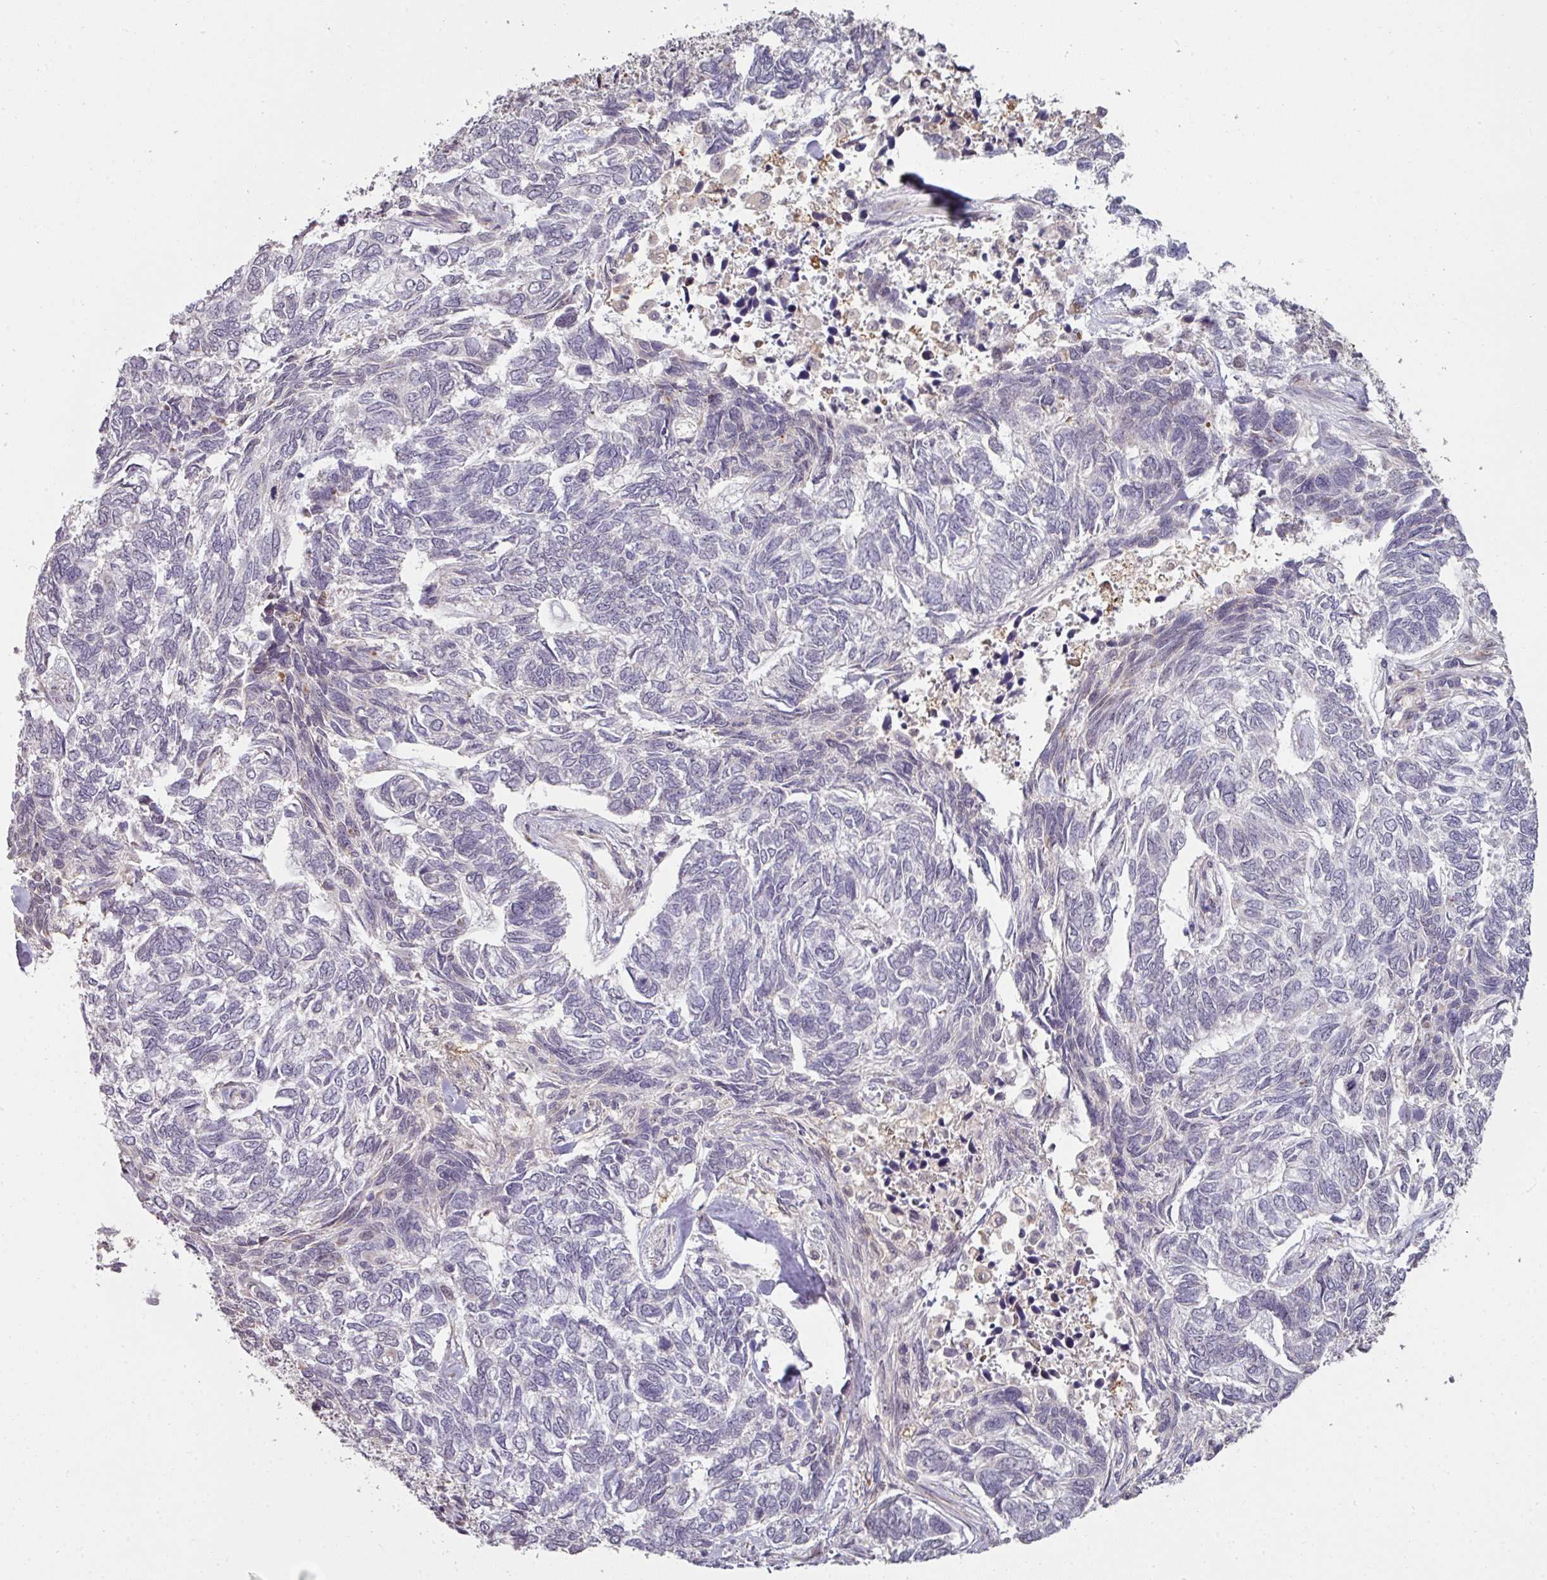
{"staining": {"intensity": "negative", "quantity": "none", "location": "none"}, "tissue": "skin cancer", "cell_type": "Tumor cells", "image_type": "cancer", "snomed": [{"axis": "morphology", "description": "Basal cell carcinoma"}, {"axis": "topography", "description": "Skin"}], "caption": "Immunohistochemistry micrograph of neoplastic tissue: skin cancer (basal cell carcinoma) stained with DAB shows no significant protein staining in tumor cells.", "gene": "GTF2H3", "patient": {"sex": "female", "age": 65}}